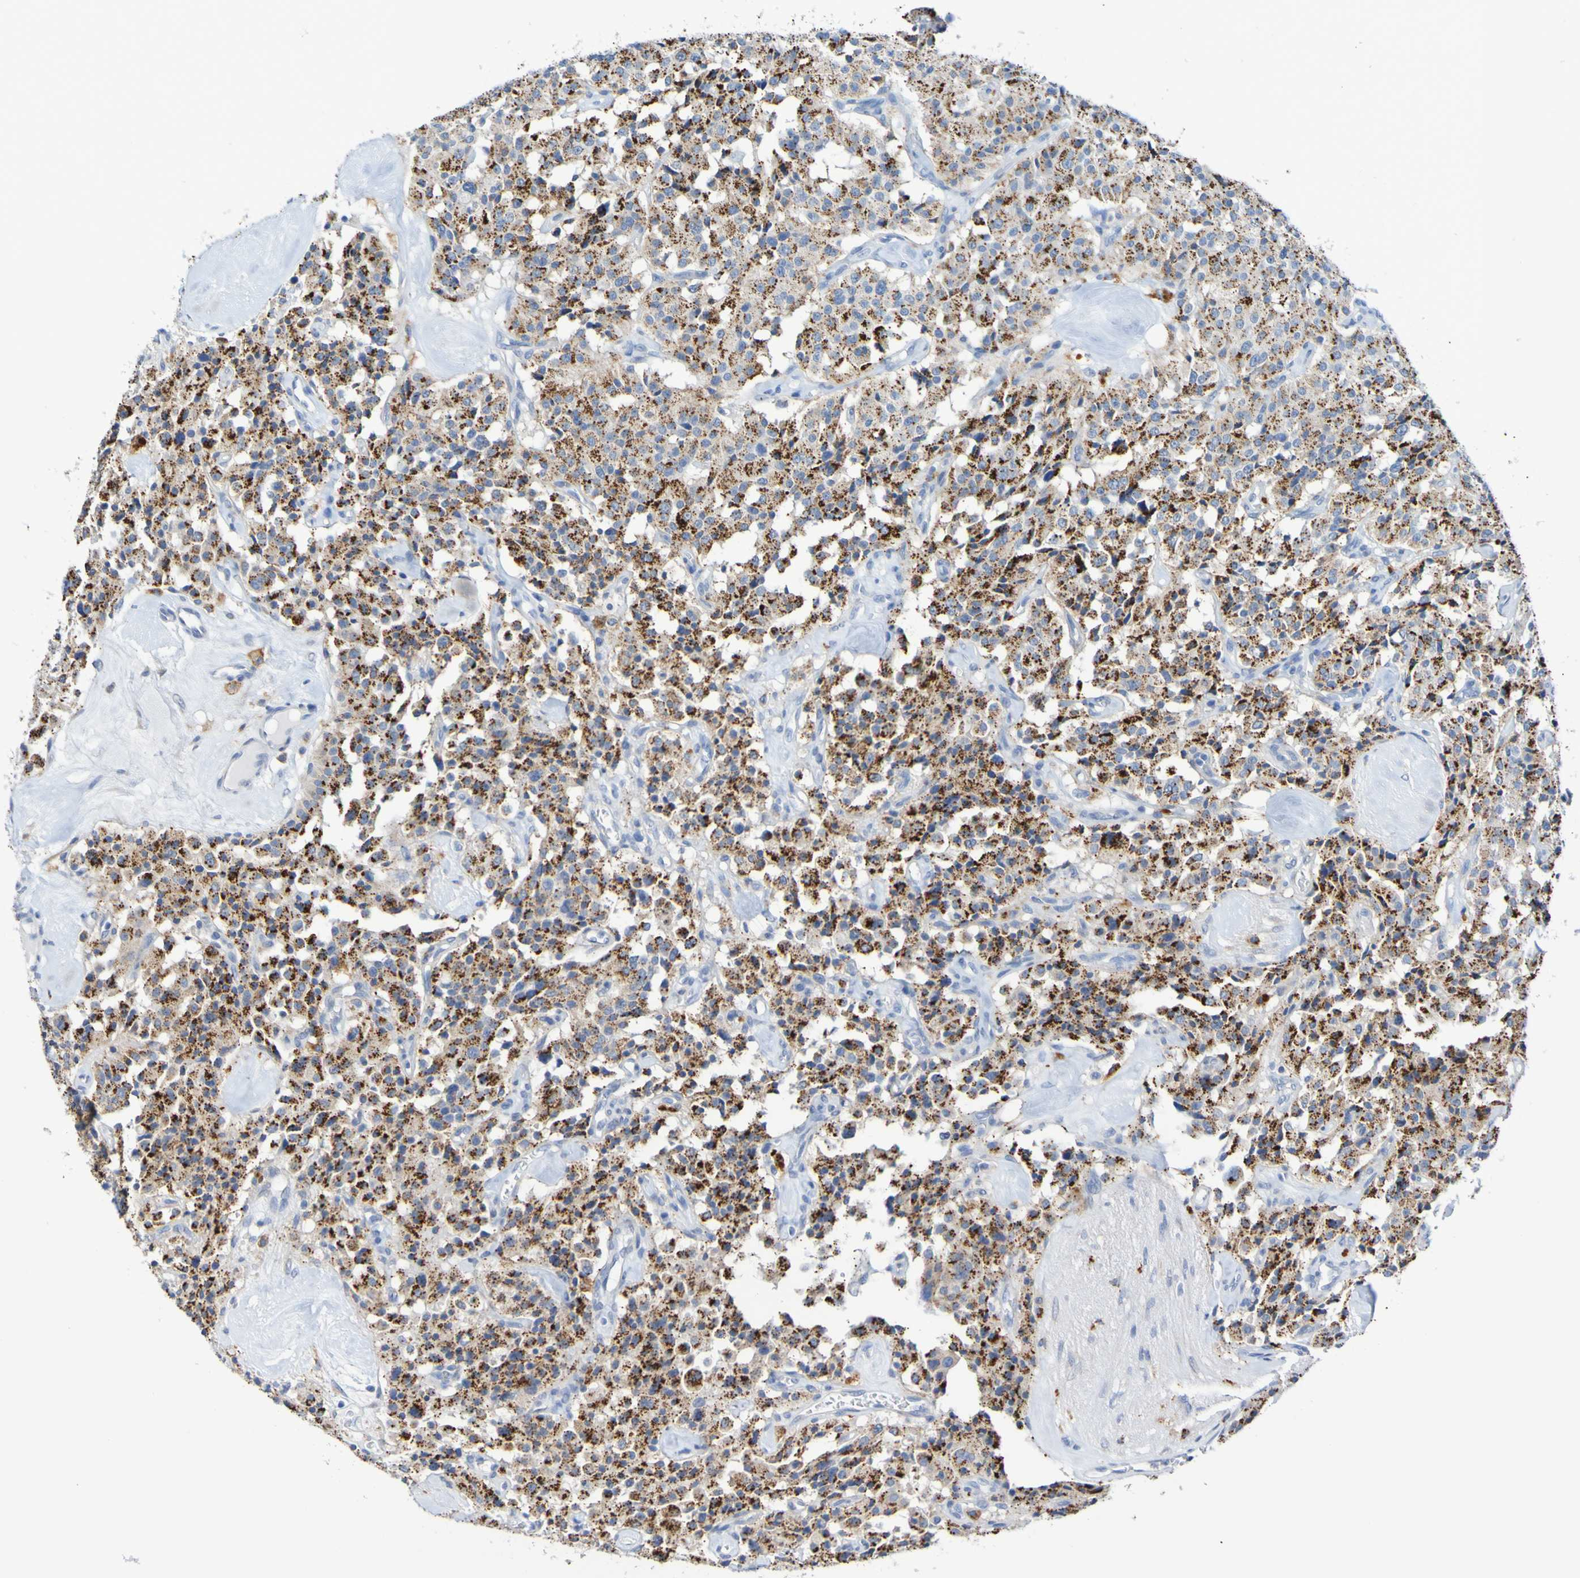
{"staining": {"intensity": "strong", "quantity": ">75%", "location": "cytoplasmic/membranous"}, "tissue": "carcinoid", "cell_type": "Tumor cells", "image_type": "cancer", "snomed": [{"axis": "morphology", "description": "Carcinoid, malignant, NOS"}, {"axis": "topography", "description": "Lung"}], "caption": "Immunohistochemical staining of carcinoid (malignant) reveals high levels of strong cytoplasmic/membranous protein positivity in approximately >75% of tumor cells. (DAB (3,3'-diaminobenzidine) IHC, brown staining for protein, blue staining for nuclei).", "gene": "SLC3A2", "patient": {"sex": "male", "age": 30}}